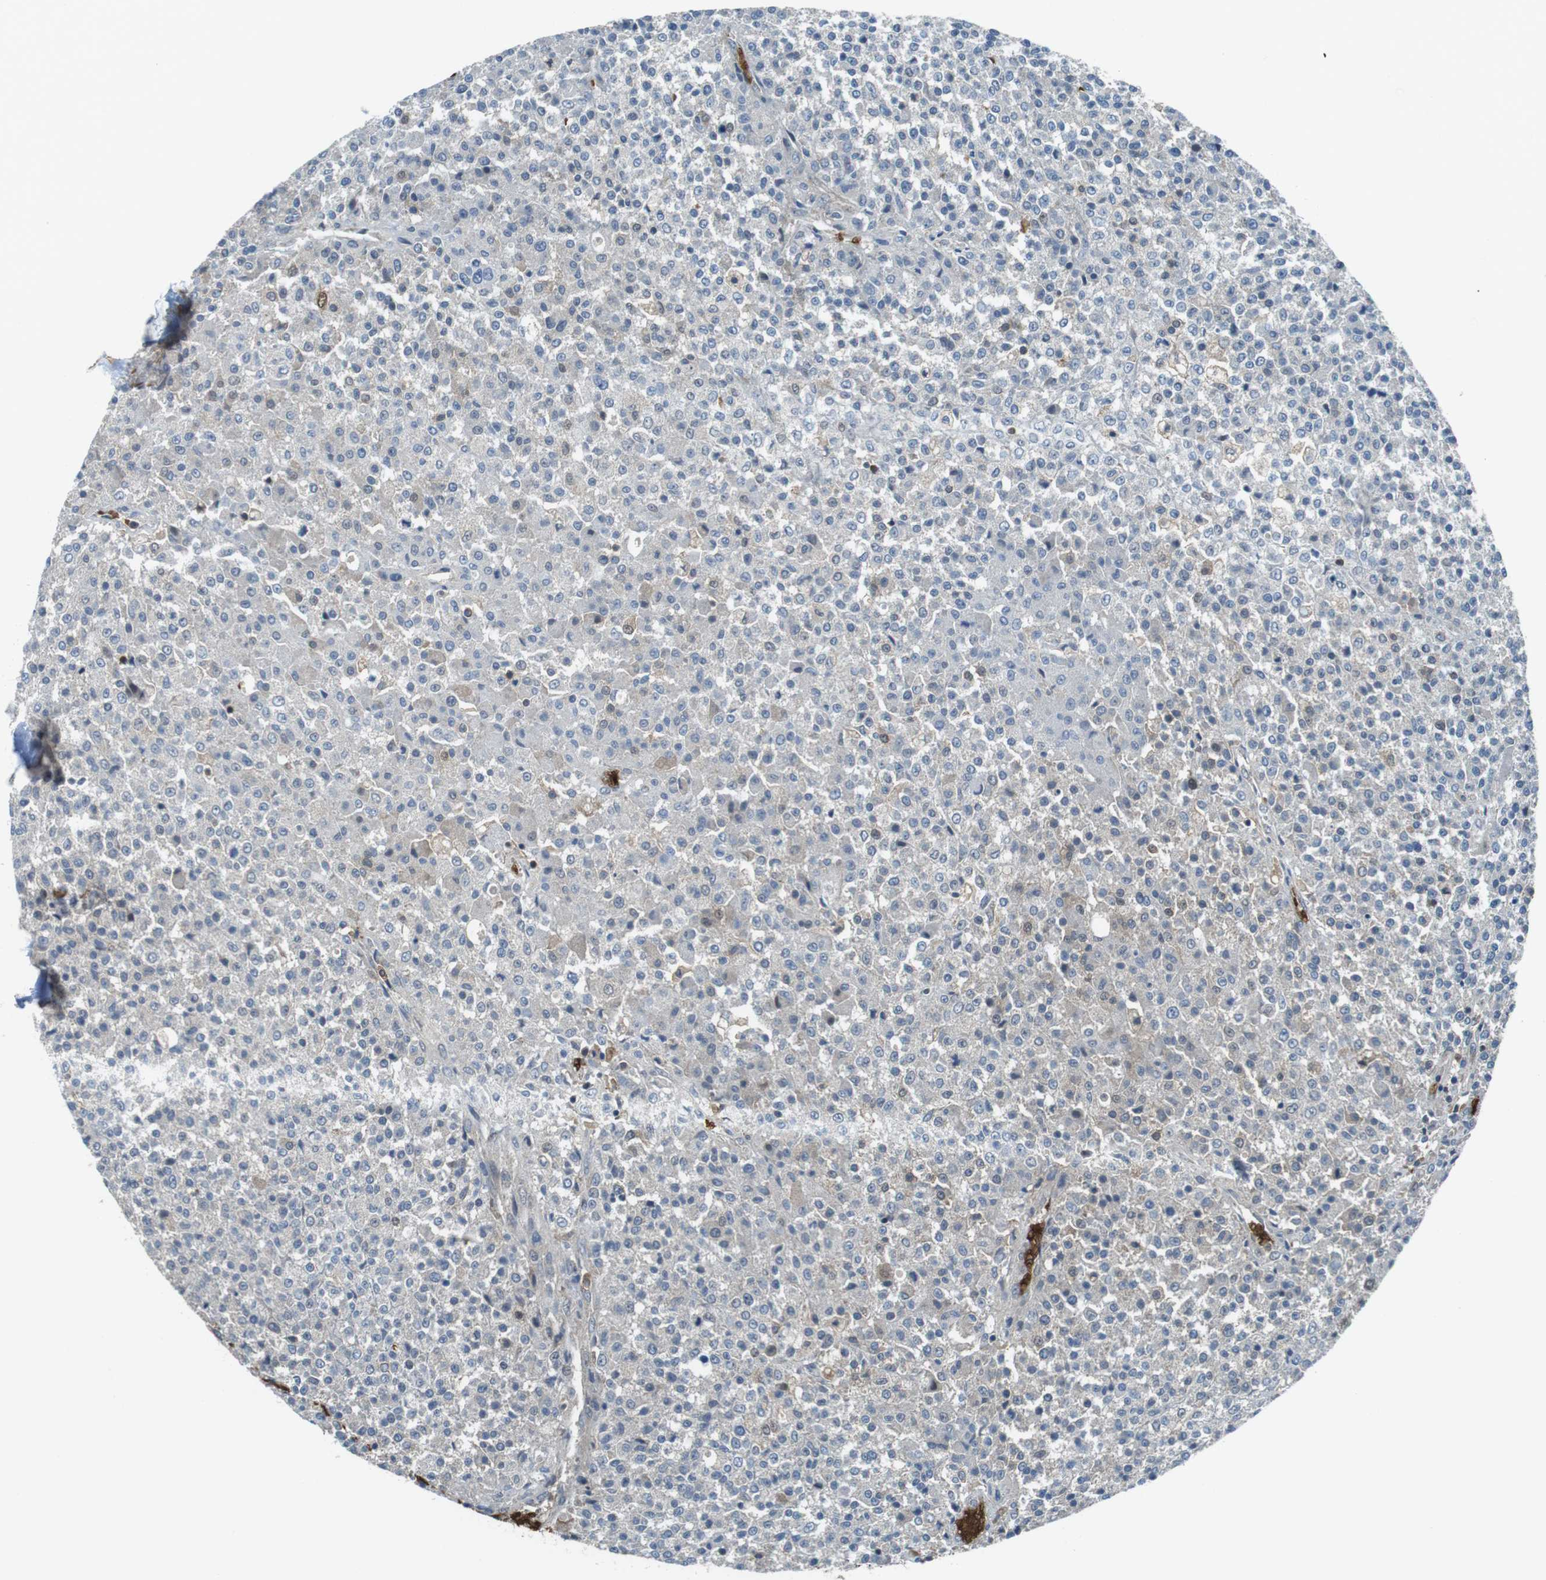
{"staining": {"intensity": "negative", "quantity": "none", "location": "none"}, "tissue": "testis cancer", "cell_type": "Tumor cells", "image_type": "cancer", "snomed": [{"axis": "morphology", "description": "Seminoma, NOS"}, {"axis": "topography", "description": "Testis"}], "caption": "There is no significant positivity in tumor cells of testis cancer (seminoma).", "gene": "LRRC3B", "patient": {"sex": "male", "age": 59}}